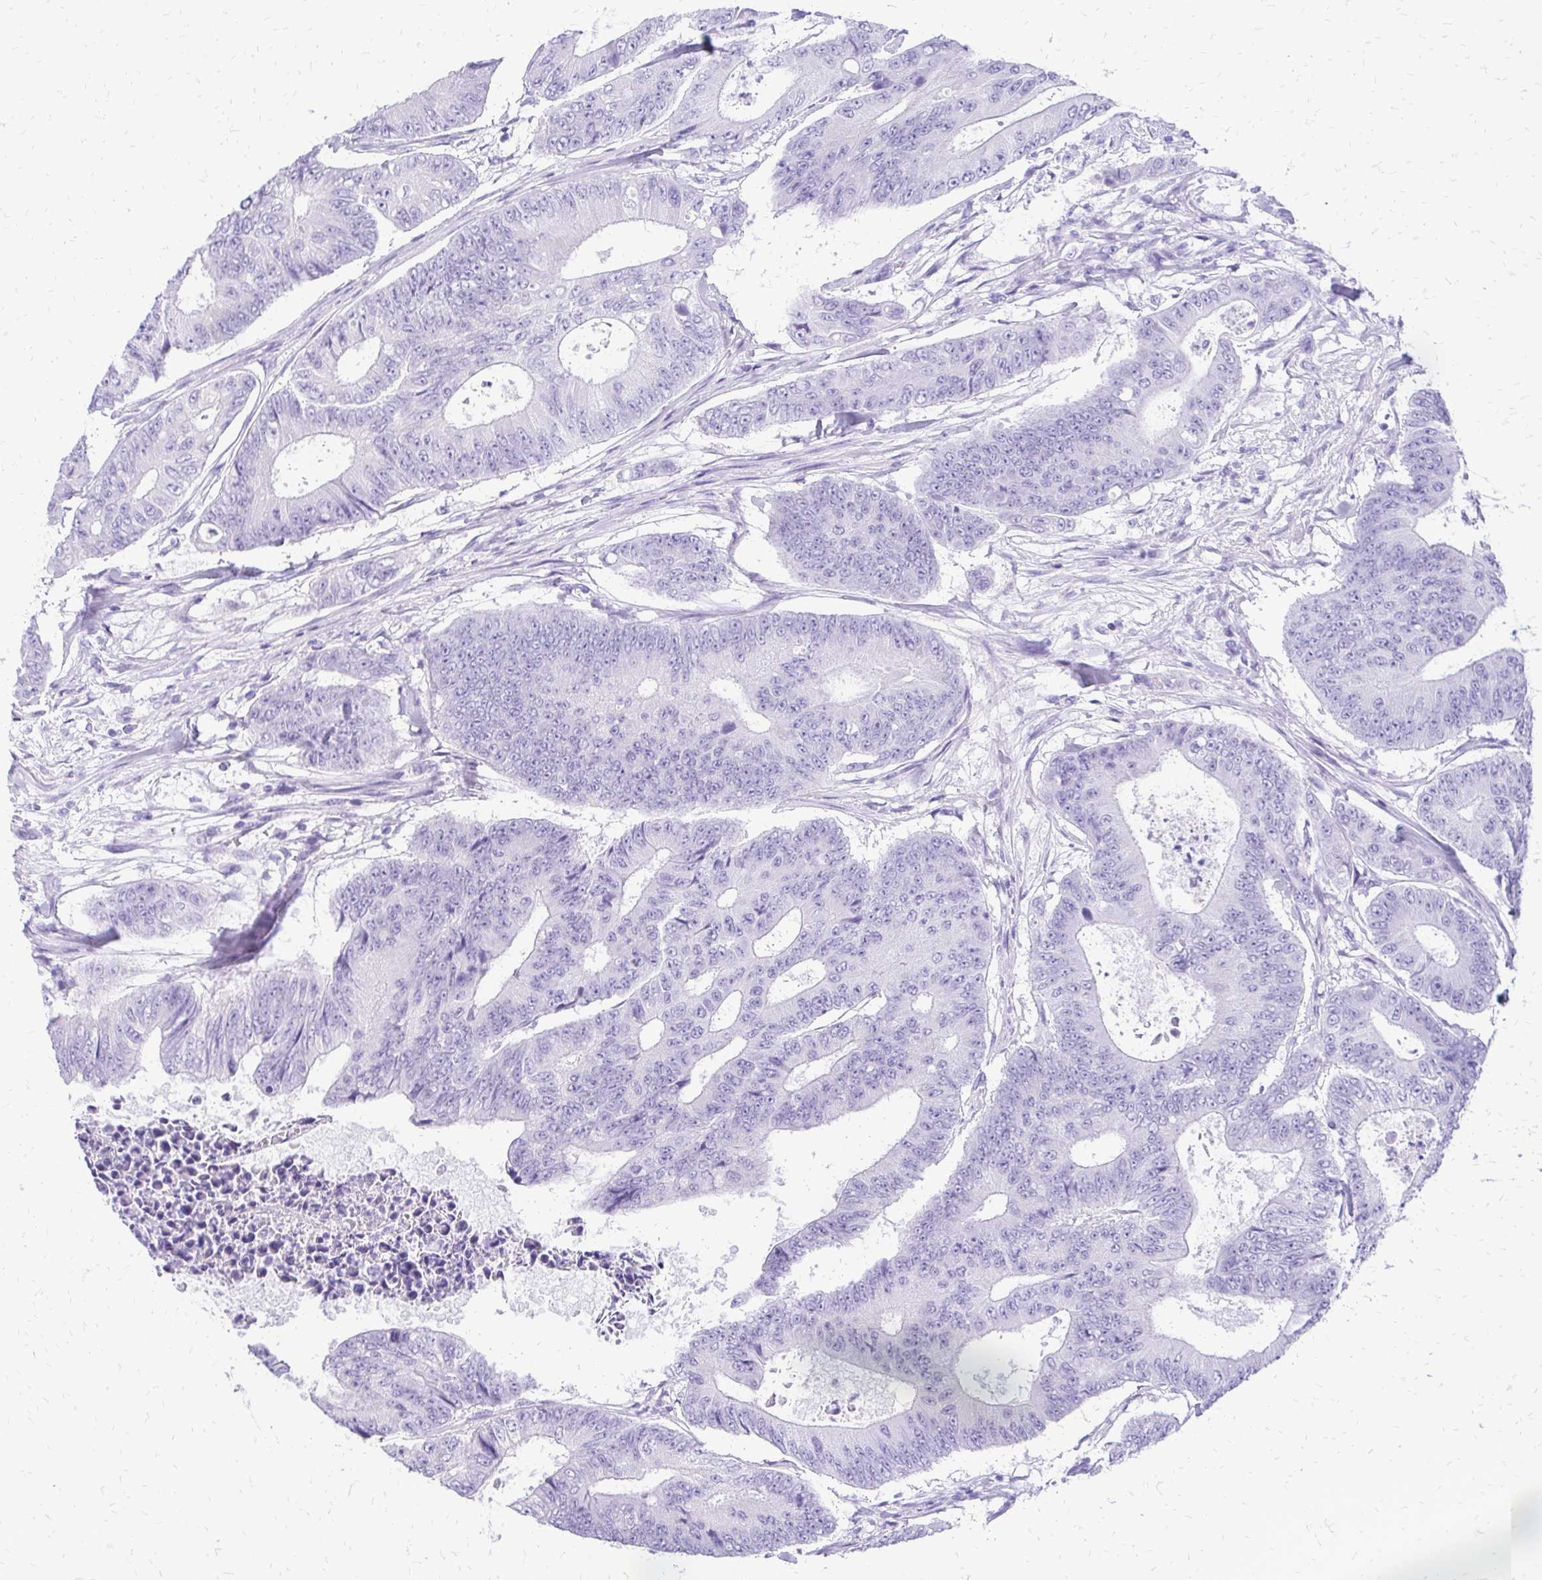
{"staining": {"intensity": "negative", "quantity": "none", "location": "none"}, "tissue": "colorectal cancer", "cell_type": "Tumor cells", "image_type": "cancer", "snomed": [{"axis": "morphology", "description": "Adenocarcinoma, NOS"}, {"axis": "topography", "description": "Colon"}], "caption": "An immunohistochemistry photomicrograph of adenocarcinoma (colorectal) is shown. There is no staining in tumor cells of adenocarcinoma (colorectal).", "gene": "SLC32A1", "patient": {"sex": "female", "age": 48}}